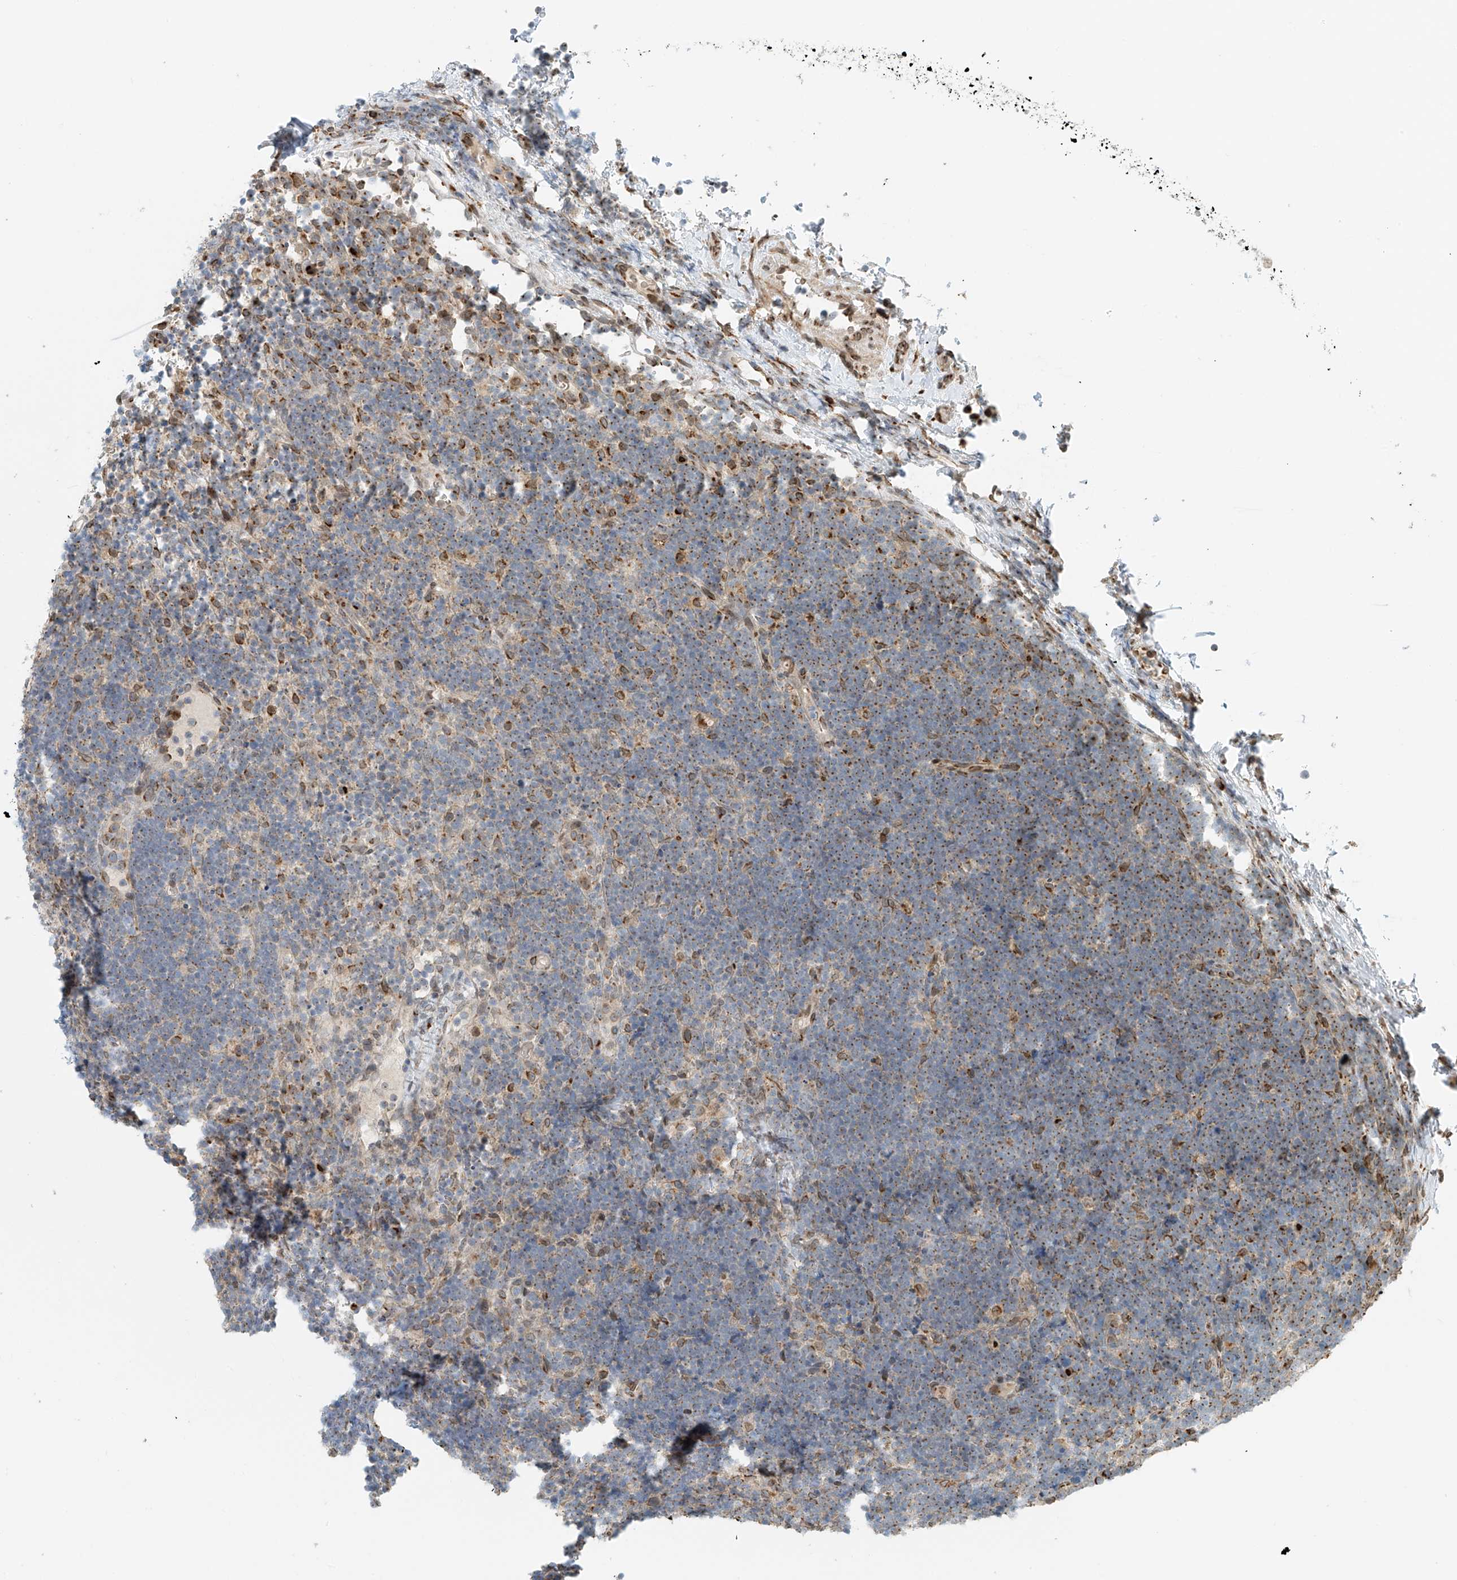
{"staining": {"intensity": "weak", "quantity": "25%-75%", "location": "cytoplasmic/membranous"}, "tissue": "lymphoma", "cell_type": "Tumor cells", "image_type": "cancer", "snomed": [{"axis": "morphology", "description": "Malignant lymphoma, non-Hodgkin's type, High grade"}, {"axis": "topography", "description": "Lymph node"}], "caption": "Immunohistochemical staining of human malignant lymphoma, non-Hodgkin's type (high-grade) shows low levels of weak cytoplasmic/membranous protein expression in approximately 25%-75% of tumor cells.", "gene": "STARD9", "patient": {"sex": "male", "age": 13}}